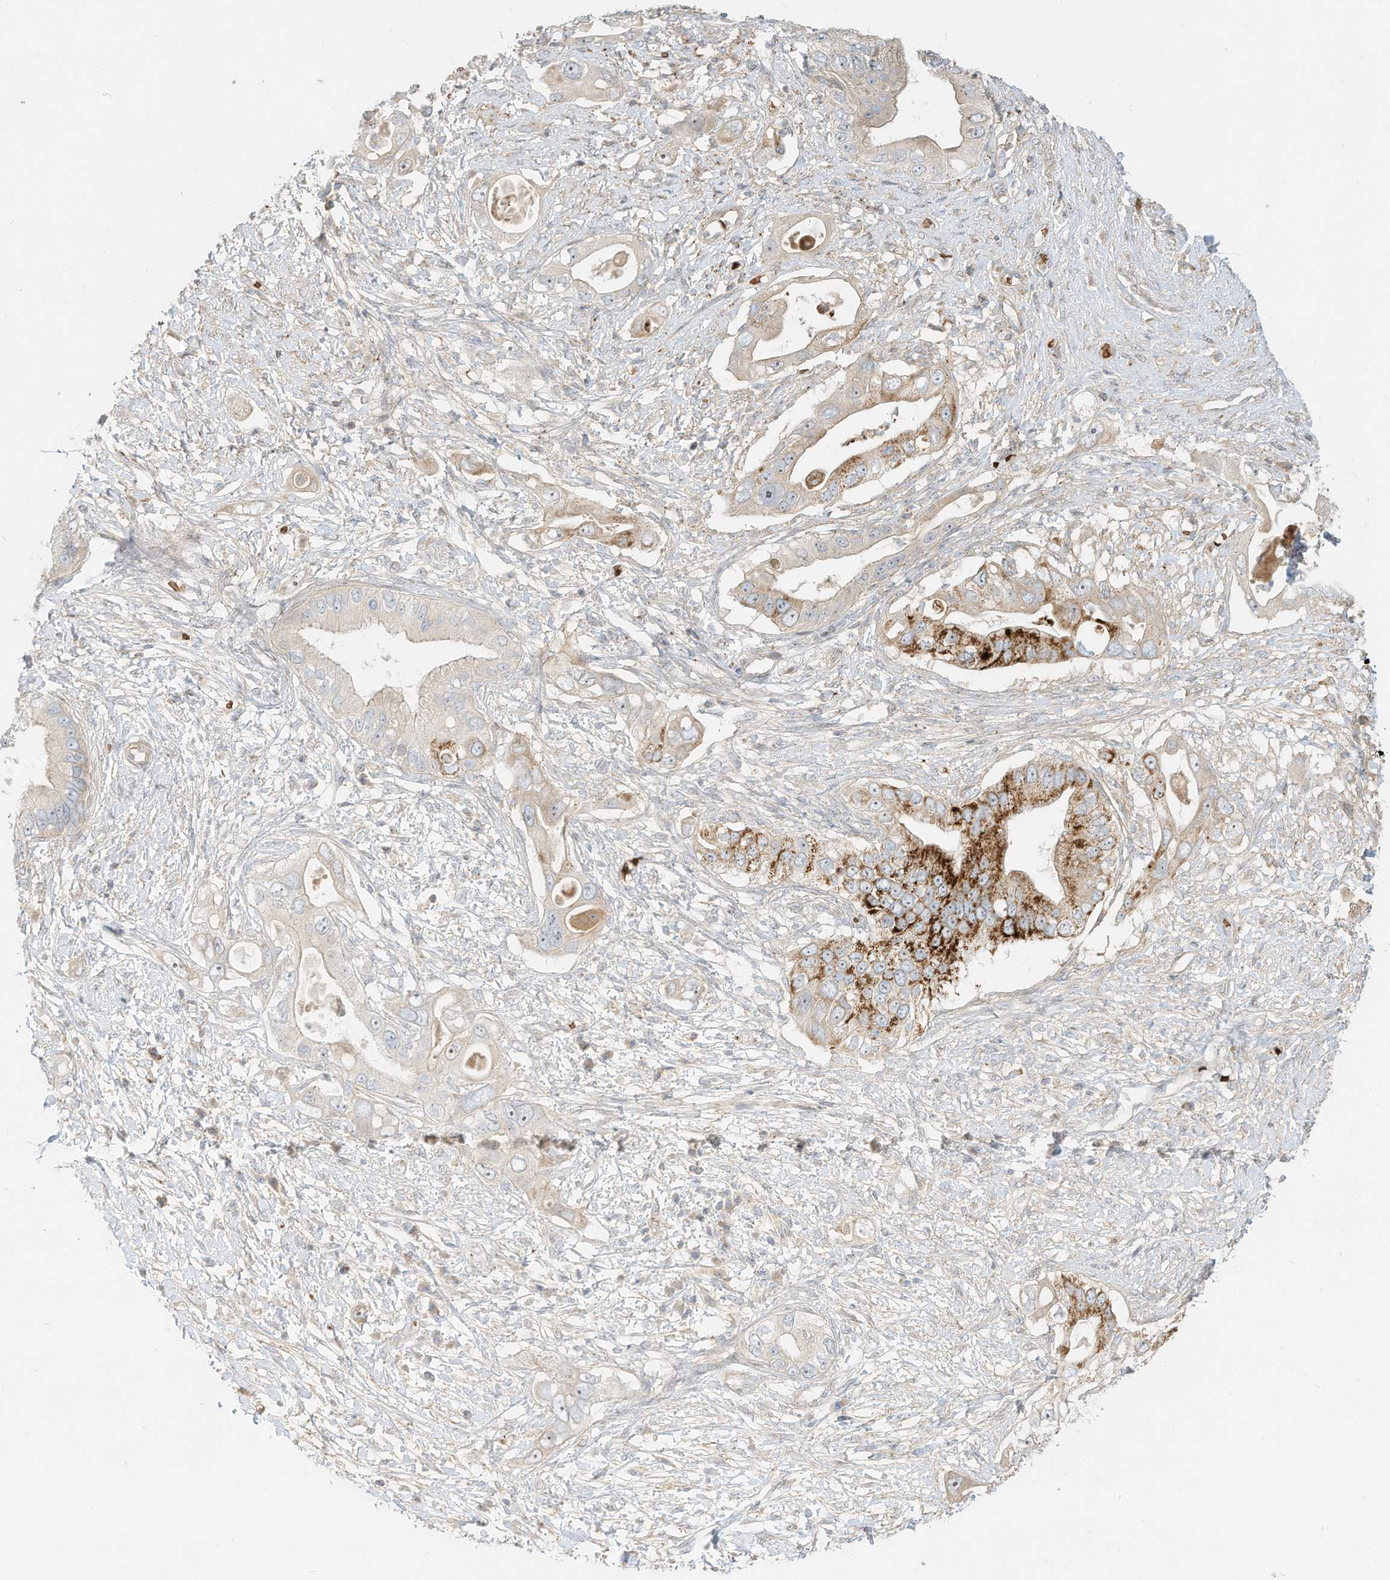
{"staining": {"intensity": "strong", "quantity": "<25%", "location": "cytoplasmic/membranous"}, "tissue": "pancreatic cancer", "cell_type": "Tumor cells", "image_type": "cancer", "snomed": [{"axis": "morphology", "description": "Inflammation, NOS"}, {"axis": "morphology", "description": "Adenocarcinoma, NOS"}, {"axis": "topography", "description": "Pancreas"}], "caption": "Pancreatic cancer (adenocarcinoma) tissue reveals strong cytoplasmic/membranous positivity in about <25% of tumor cells", "gene": "OFD1", "patient": {"sex": "female", "age": 56}}